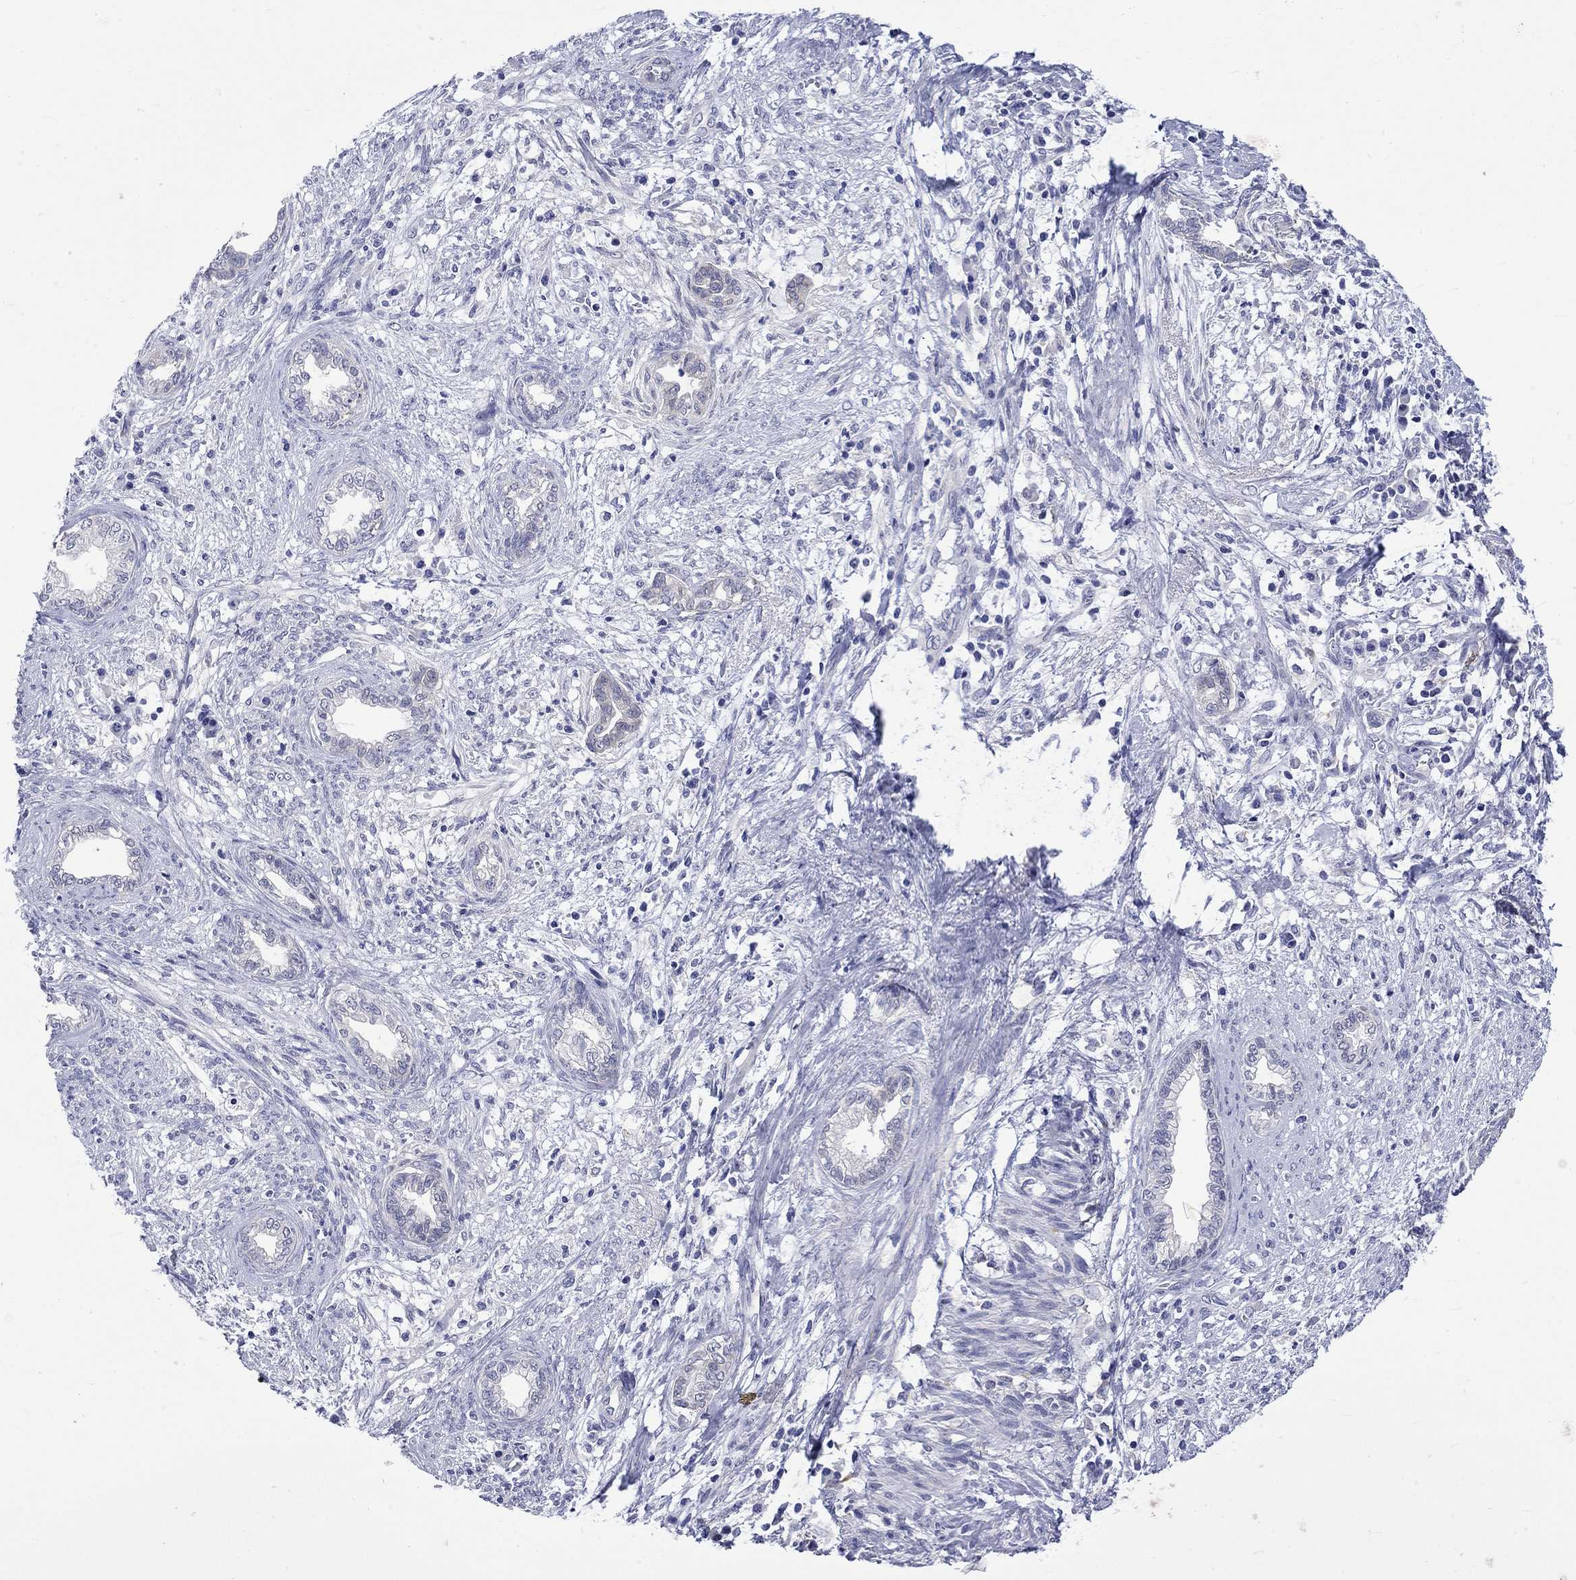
{"staining": {"intensity": "negative", "quantity": "none", "location": "none"}, "tissue": "cervical cancer", "cell_type": "Tumor cells", "image_type": "cancer", "snomed": [{"axis": "morphology", "description": "Adenocarcinoma, NOS"}, {"axis": "topography", "description": "Cervix"}], "caption": "A histopathology image of human cervical cancer (adenocarcinoma) is negative for staining in tumor cells.", "gene": "CERS1", "patient": {"sex": "female", "age": 62}}